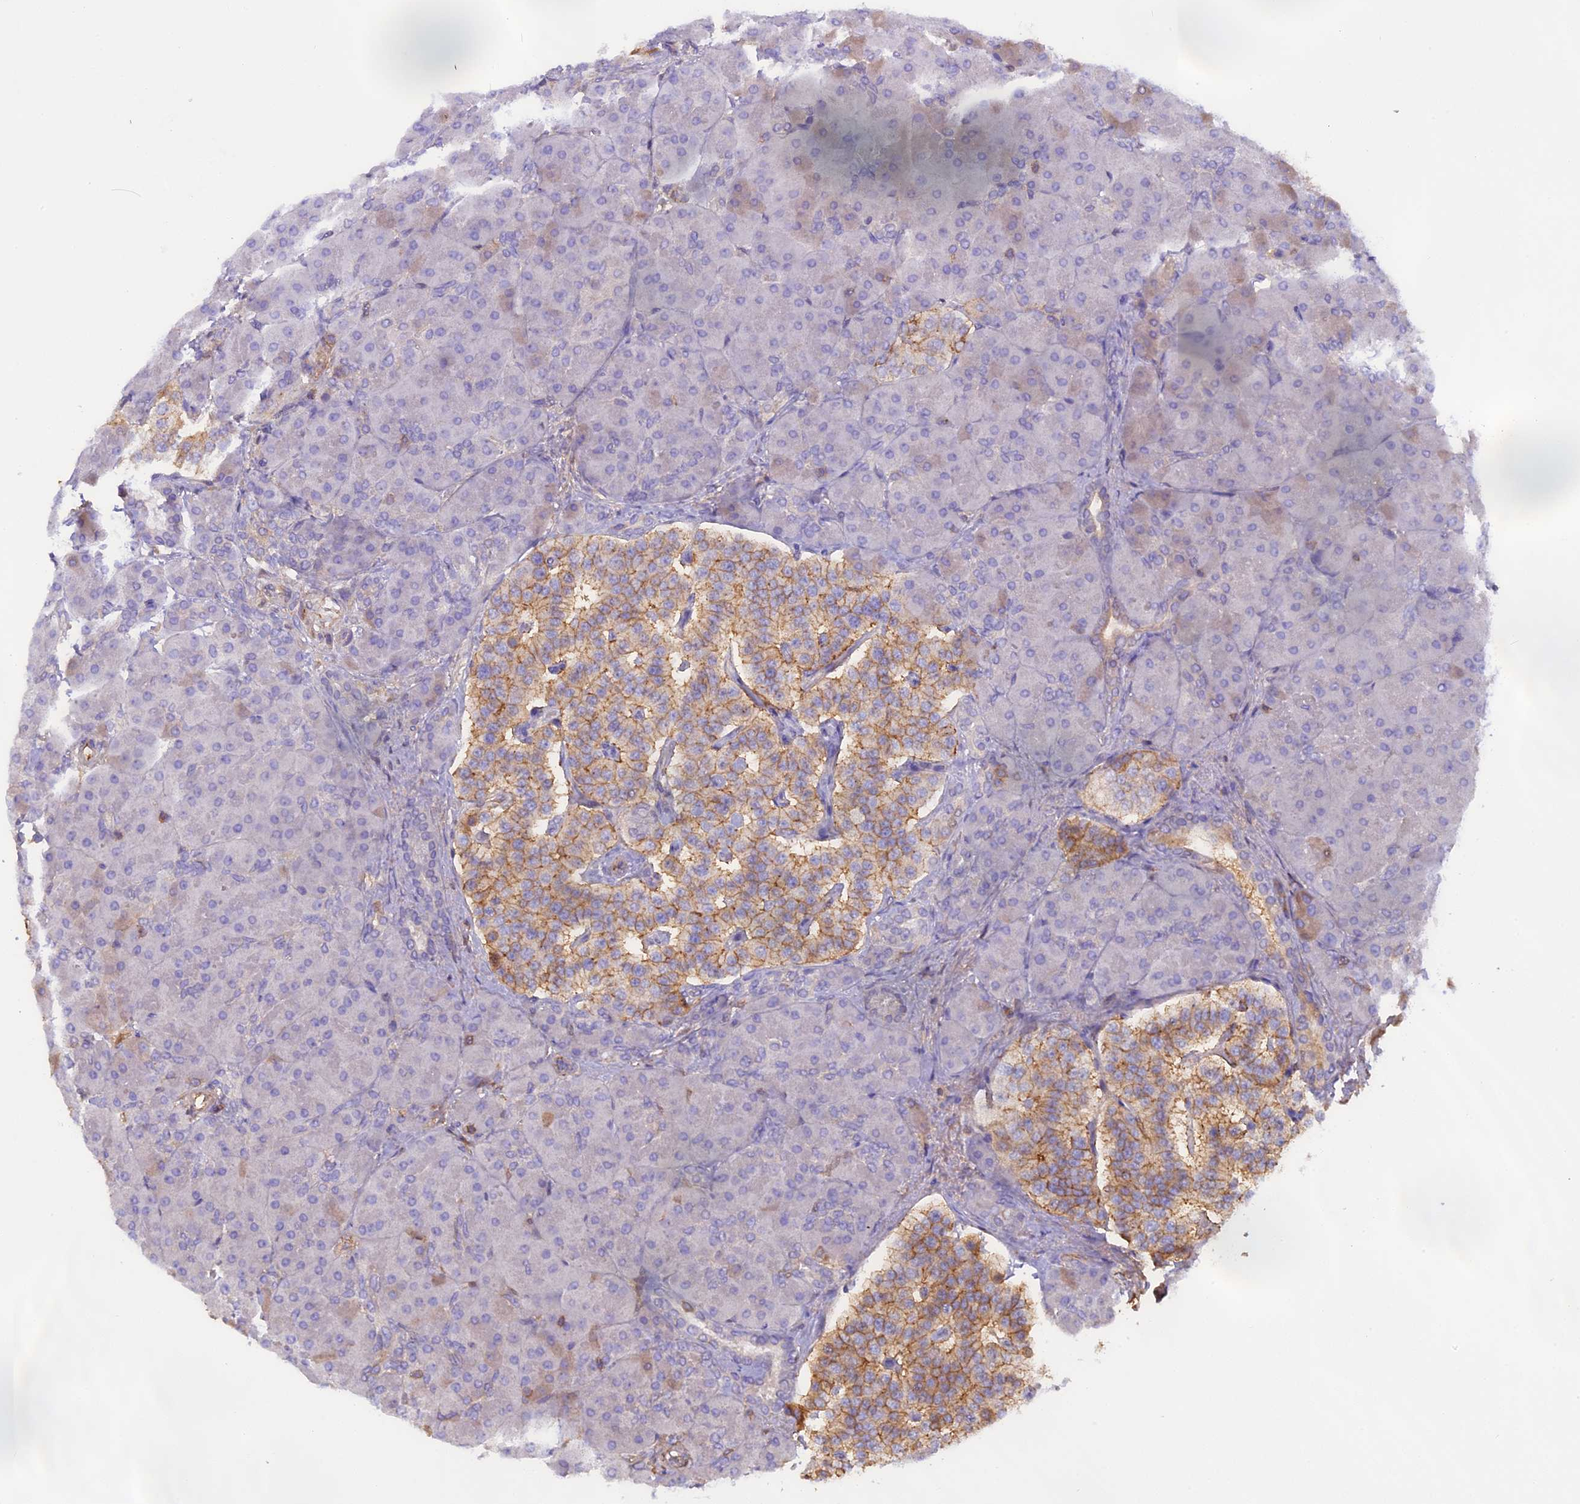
{"staining": {"intensity": "negative", "quantity": "none", "location": "none"}, "tissue": "pancreas", "cell_type": "Exocrine glandular cells", "image_type": "normal", "snomed": [{"axis": "morphology", "description": "Normal tissue, NOS"}, {"axis": "topography", "description": "Pancreas"}], "caption": "Pancreas was stained to show a protein in brown. There is no significant expression in exocrine glandular cells.", "gene": "CFAP119", "patient": {"sex": "male", "age": 66}}